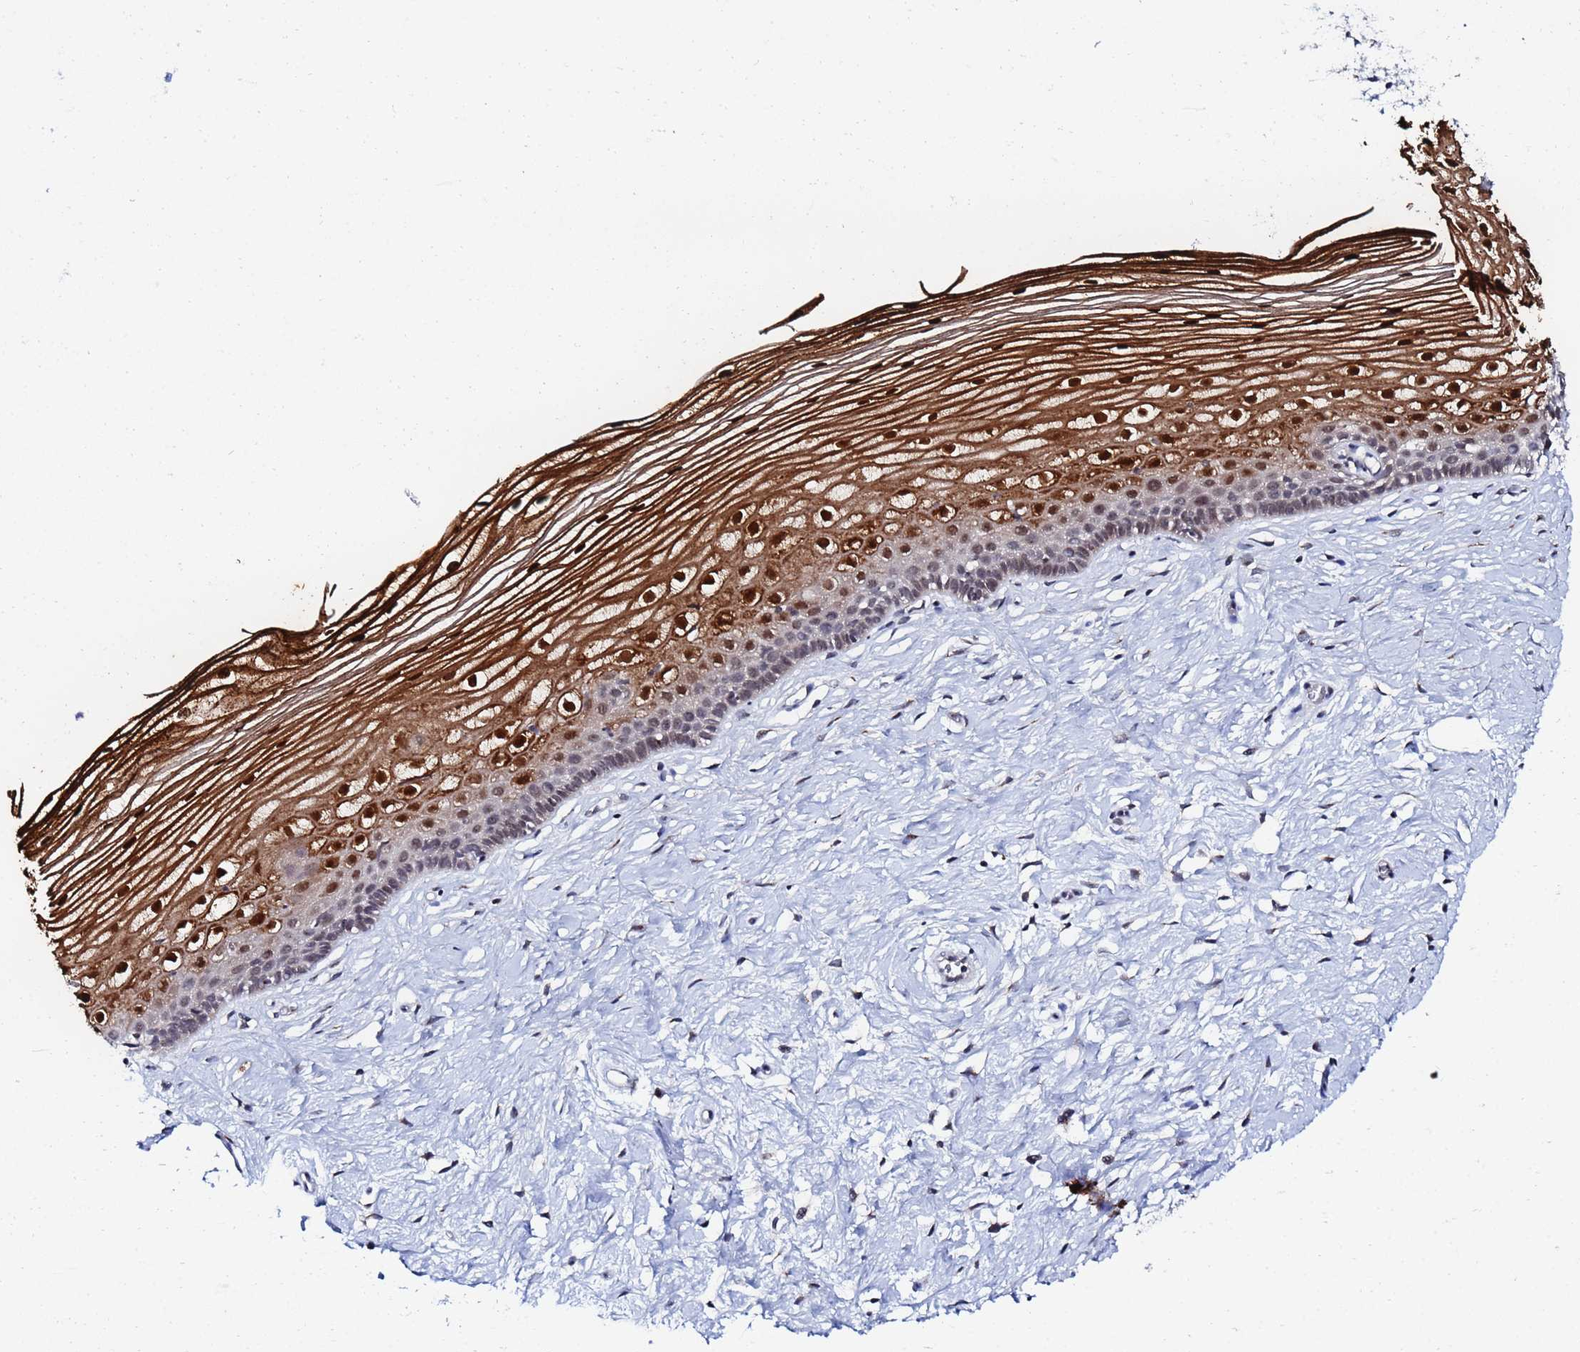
{"staining": {"intensity": "weak", "quantity": "<25%", "location": "cytoplasmic/membranous,nuclear"}, "tissue": "cervix", "cell_type": "Glandular cells", "image_type": "normal", "snomed": [{"axis": "morphology", "description": "Normal tissue, NOS"}, {"axis": "topography", "description": "Cervix"}], "caption": "Immunohistochemical staining of unremarkable cervix shows no significant positivity in glandular cells. The staining is performed using DAB brown chromogen with nuclei counter-stained in using hematoxylin.", "gene": "MTCL1", "patient": {"sex": "female", "age": 40}}